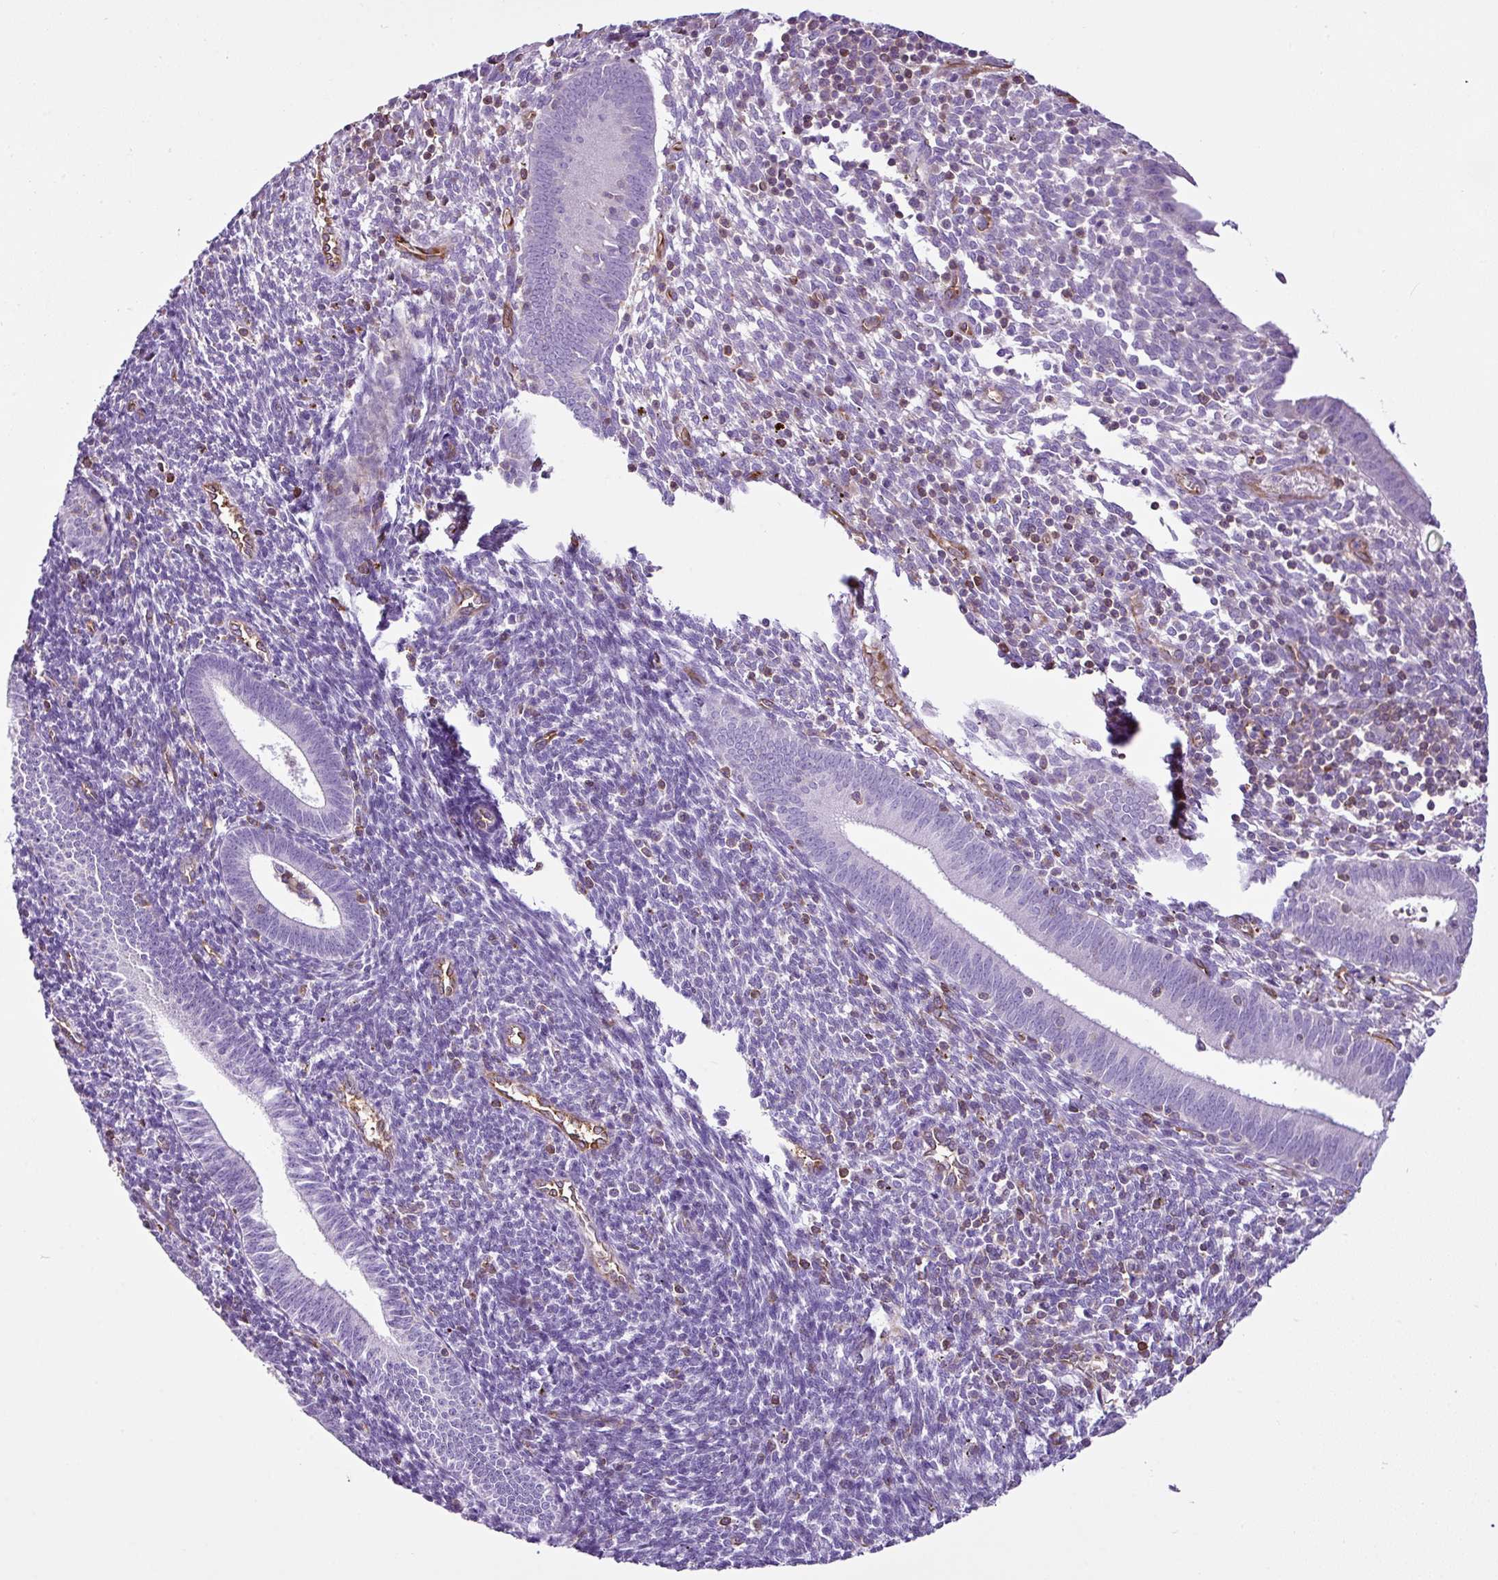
{"staining": {"intensity": "negative", "quantity": "none", "location": "none"}, "tissue": "endometrium", "cell_type": "Cells in endometrial stroma", "image_type": "normal", "snomed": [{"axis": "morphology", "description": "Normal tissue, NOS"}, {"axis": "topography", "description": "Endometrium"}], "caption": "High power microscopy image of an immunohistochemistry micrograph of normal endometrium, revealing no significant positivity in cells in endometrial stroma.", "gene": "EME2", "patient": {"sex": "female", "age": 41}}